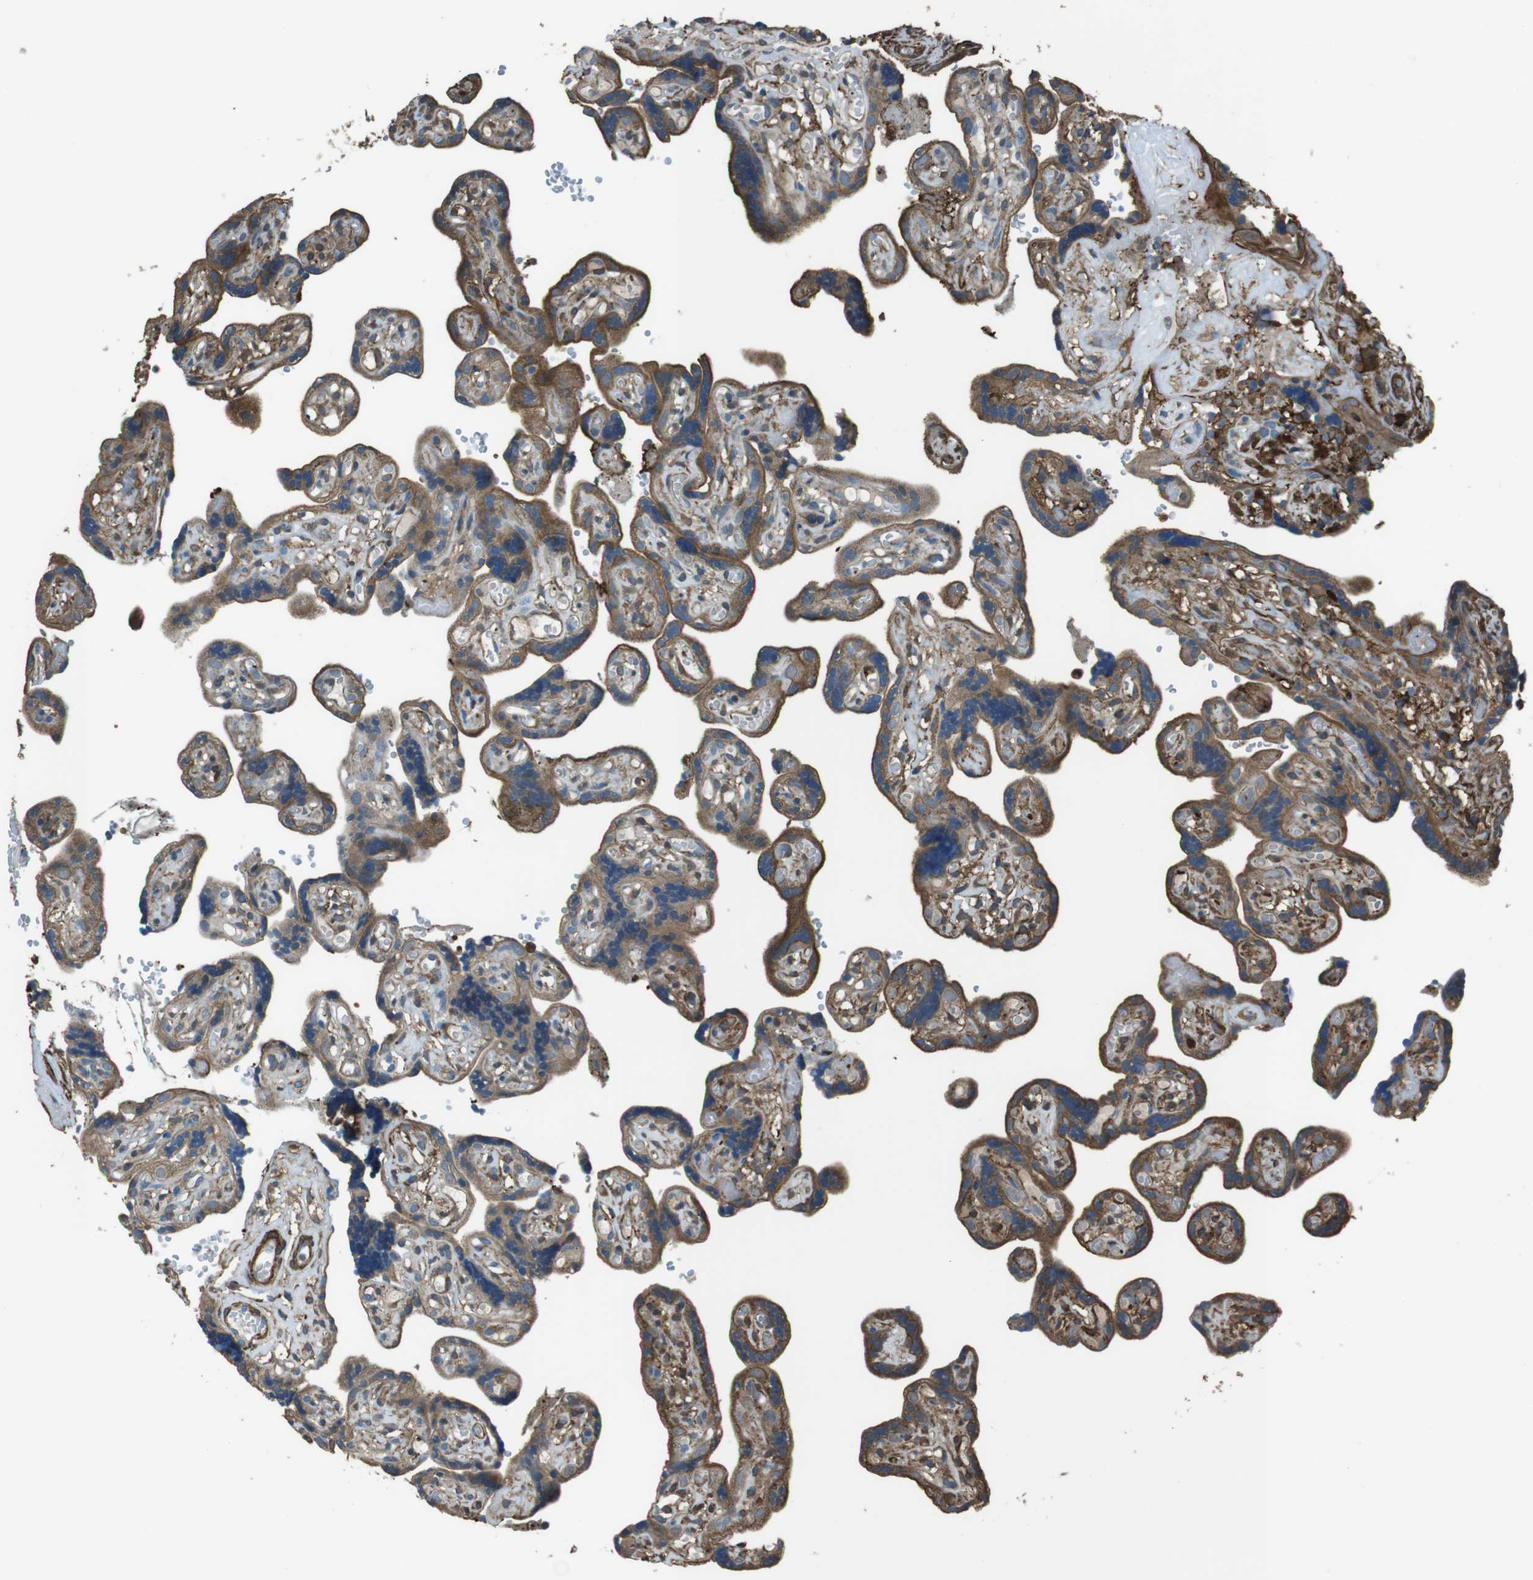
{"staining": {"intensity": "moderate", "quantity": ">75%", "location": "cytoplasmic/membranous"}, "tissue": "placenta", "cell_type": "Trophoblastic cells", "image_type": "normal", "snomed": [{"axis": "morphology", "description": "Normal tissue, NOS"}, {"axis": "topography", "description": "Placenta"}], "caption": "Placenta was stained to show a protein in brown. There is medium levels of moderate cytoplasmic/membranous expression in about >75% of trophoblastic cells. Immunohistochemistry (ihc) stains the protein of interest in brown and the nuclei are stained blue.", "gene": "SFT2D1", "patient": {"sex": "female", "age": 30}}